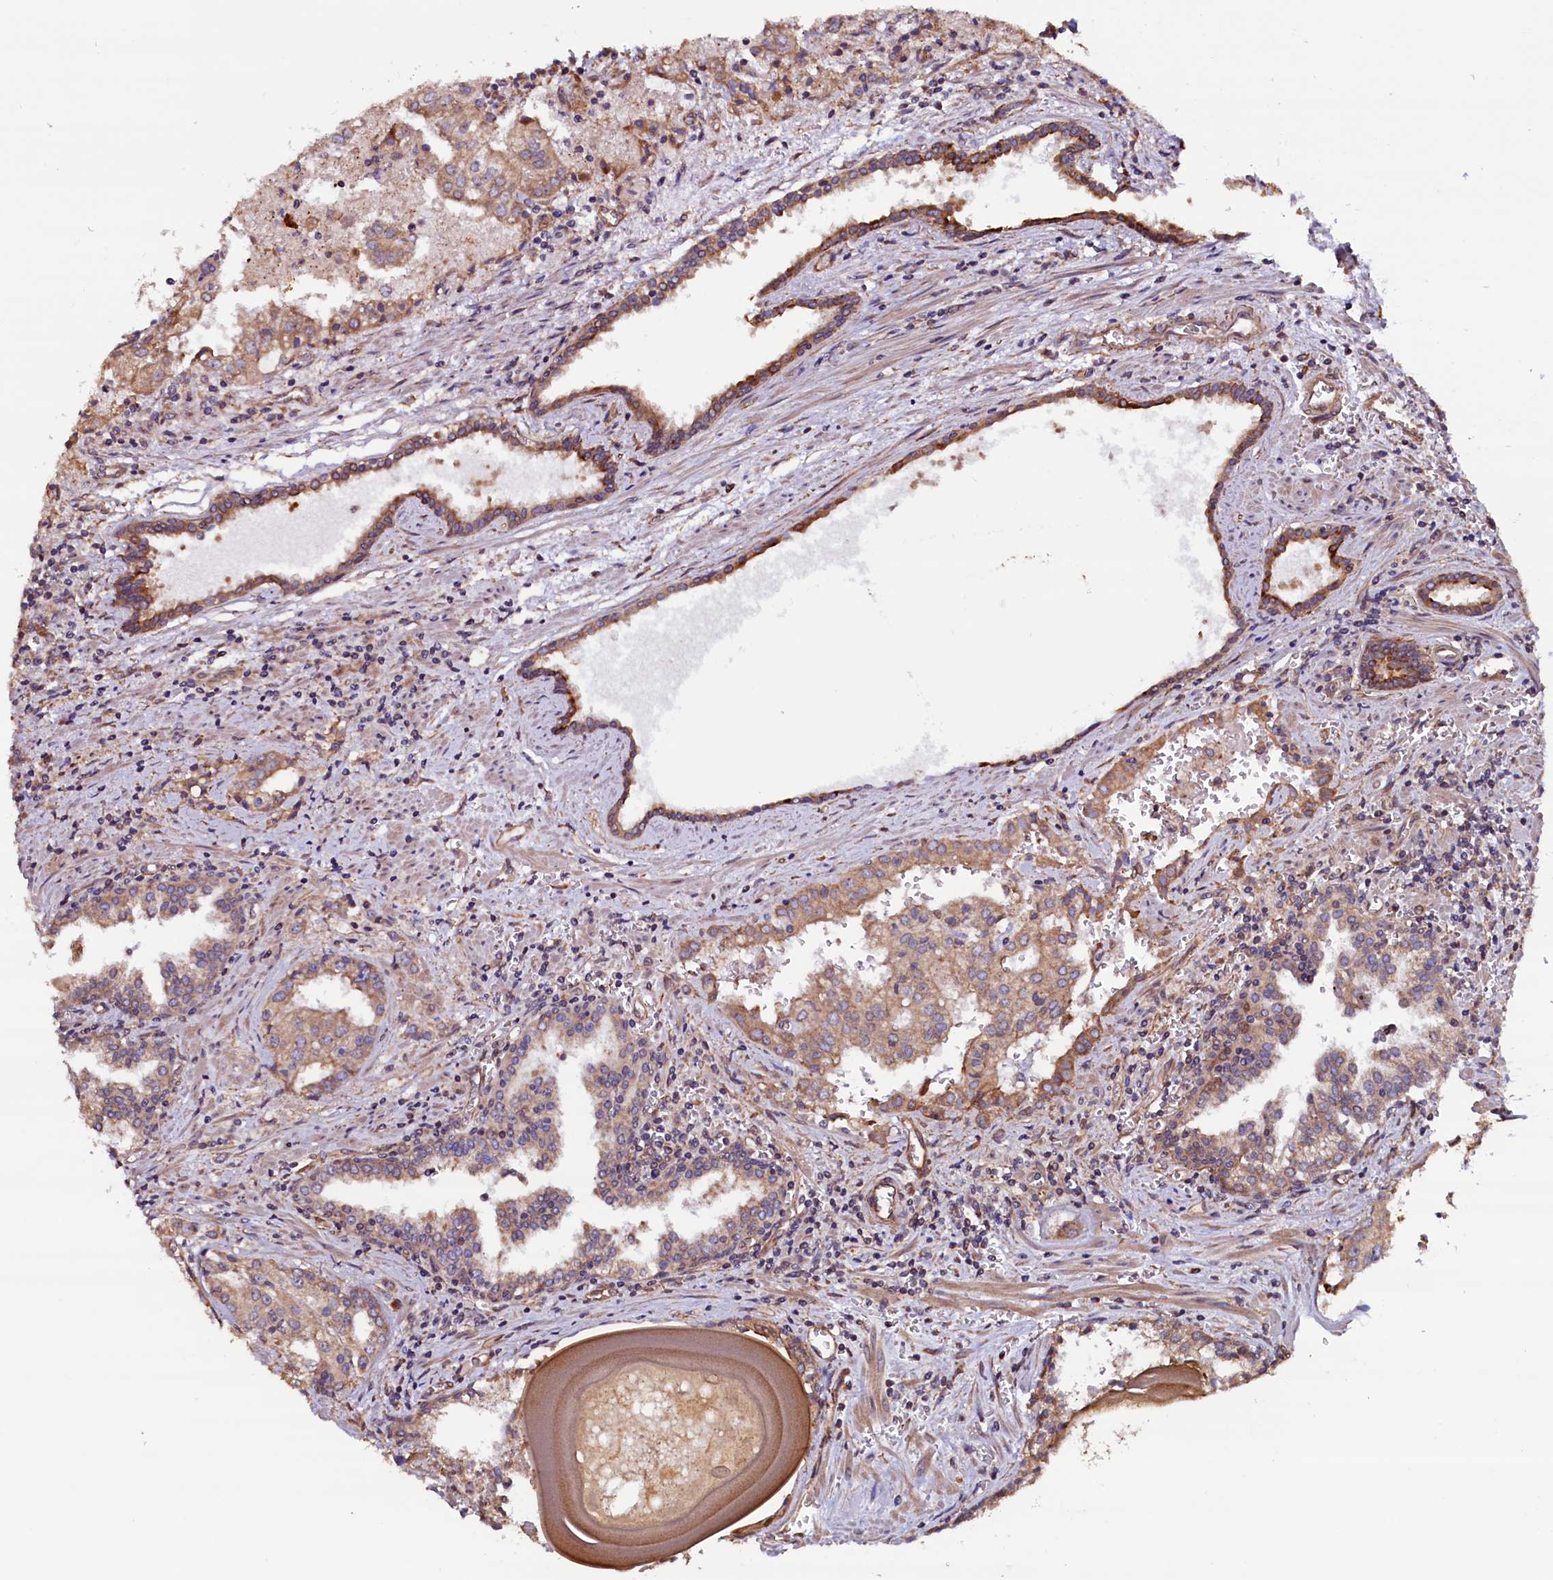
{"staining": {"intensity": "moderate", "quantity": ">75%", "location": "cytoplasmic/membranous"}, "tissue": "prostate cancer", "cell_type": "Tumor cells", "image_type": "cancer", "snomed": [{"axis": "morphology", "description": "Adenocarcinoma, High grade"}, {"axis": "topography", "description": "Prostate"}], "caption": "Brown immunohistochemical staining in human prostate cancer (adenocarcinoma (high-grade)) demonstrates moderate cytoplasmic/membranous expression in approximately >75% of tumor cells.", "gene": "ATXN2L", "patient": {"sex": "male", "age": 68}}